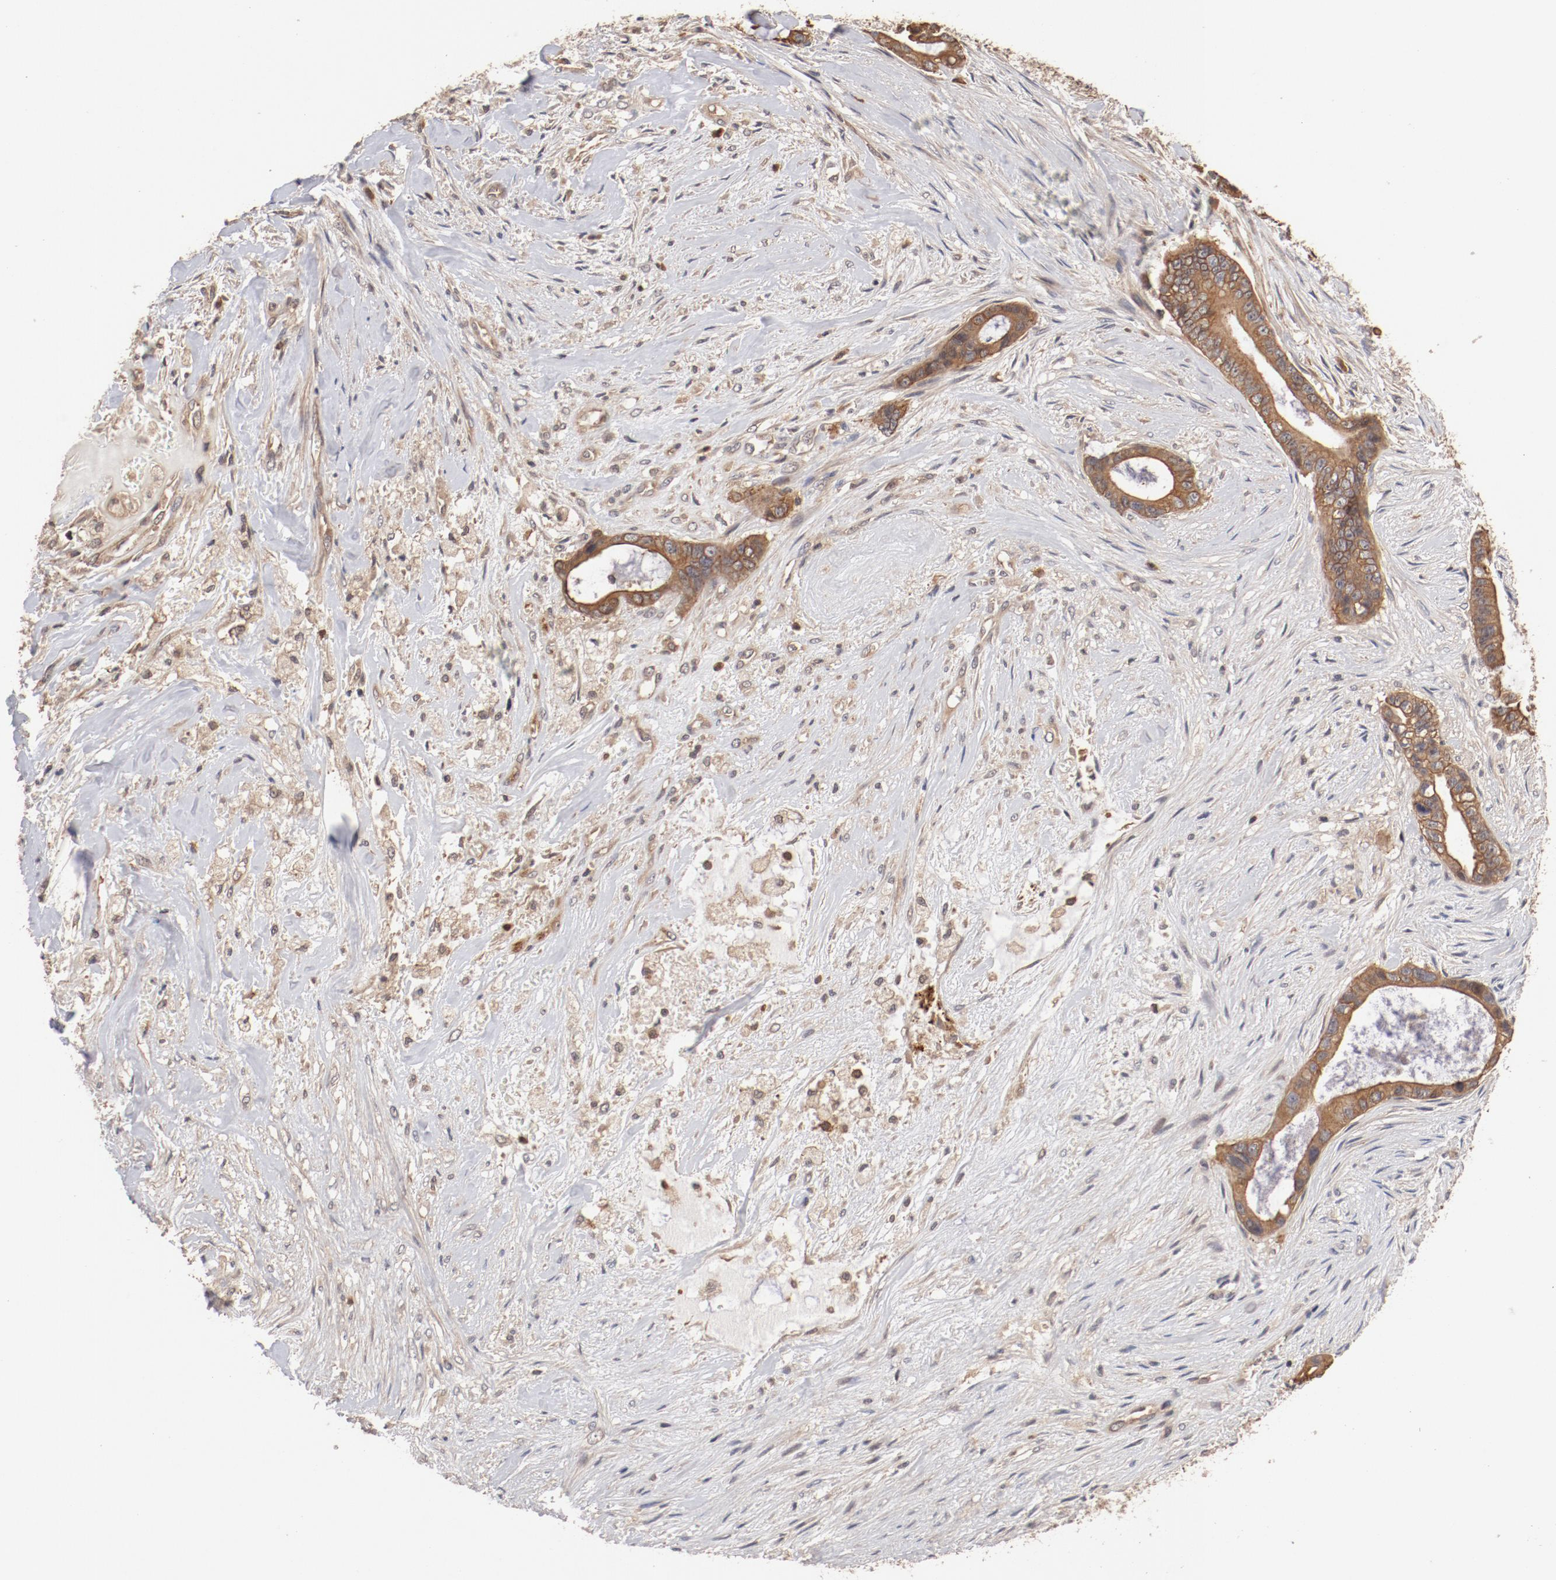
{"staining": {"intensity": "moderate", "quantity": ">75%", "location": "cytoplasmic/membranous"}, "tissue": "liver cancer", "cell_type": "Tumor cells", "image_type": "cancer", "snomed": [{"axis": "morphology", "description": "Cholangiocarcinoma"}, {"axis": "topography", "description": "Liver"}], "caption": "IHC image of human liver cancer stained for a protein (brown), which reveals medium levels of moderate cytoplasmic/membranous expression in about >75% of tumor cells.", "gene": "GUF1", "patient": {"sex": "female", "age": 55}}